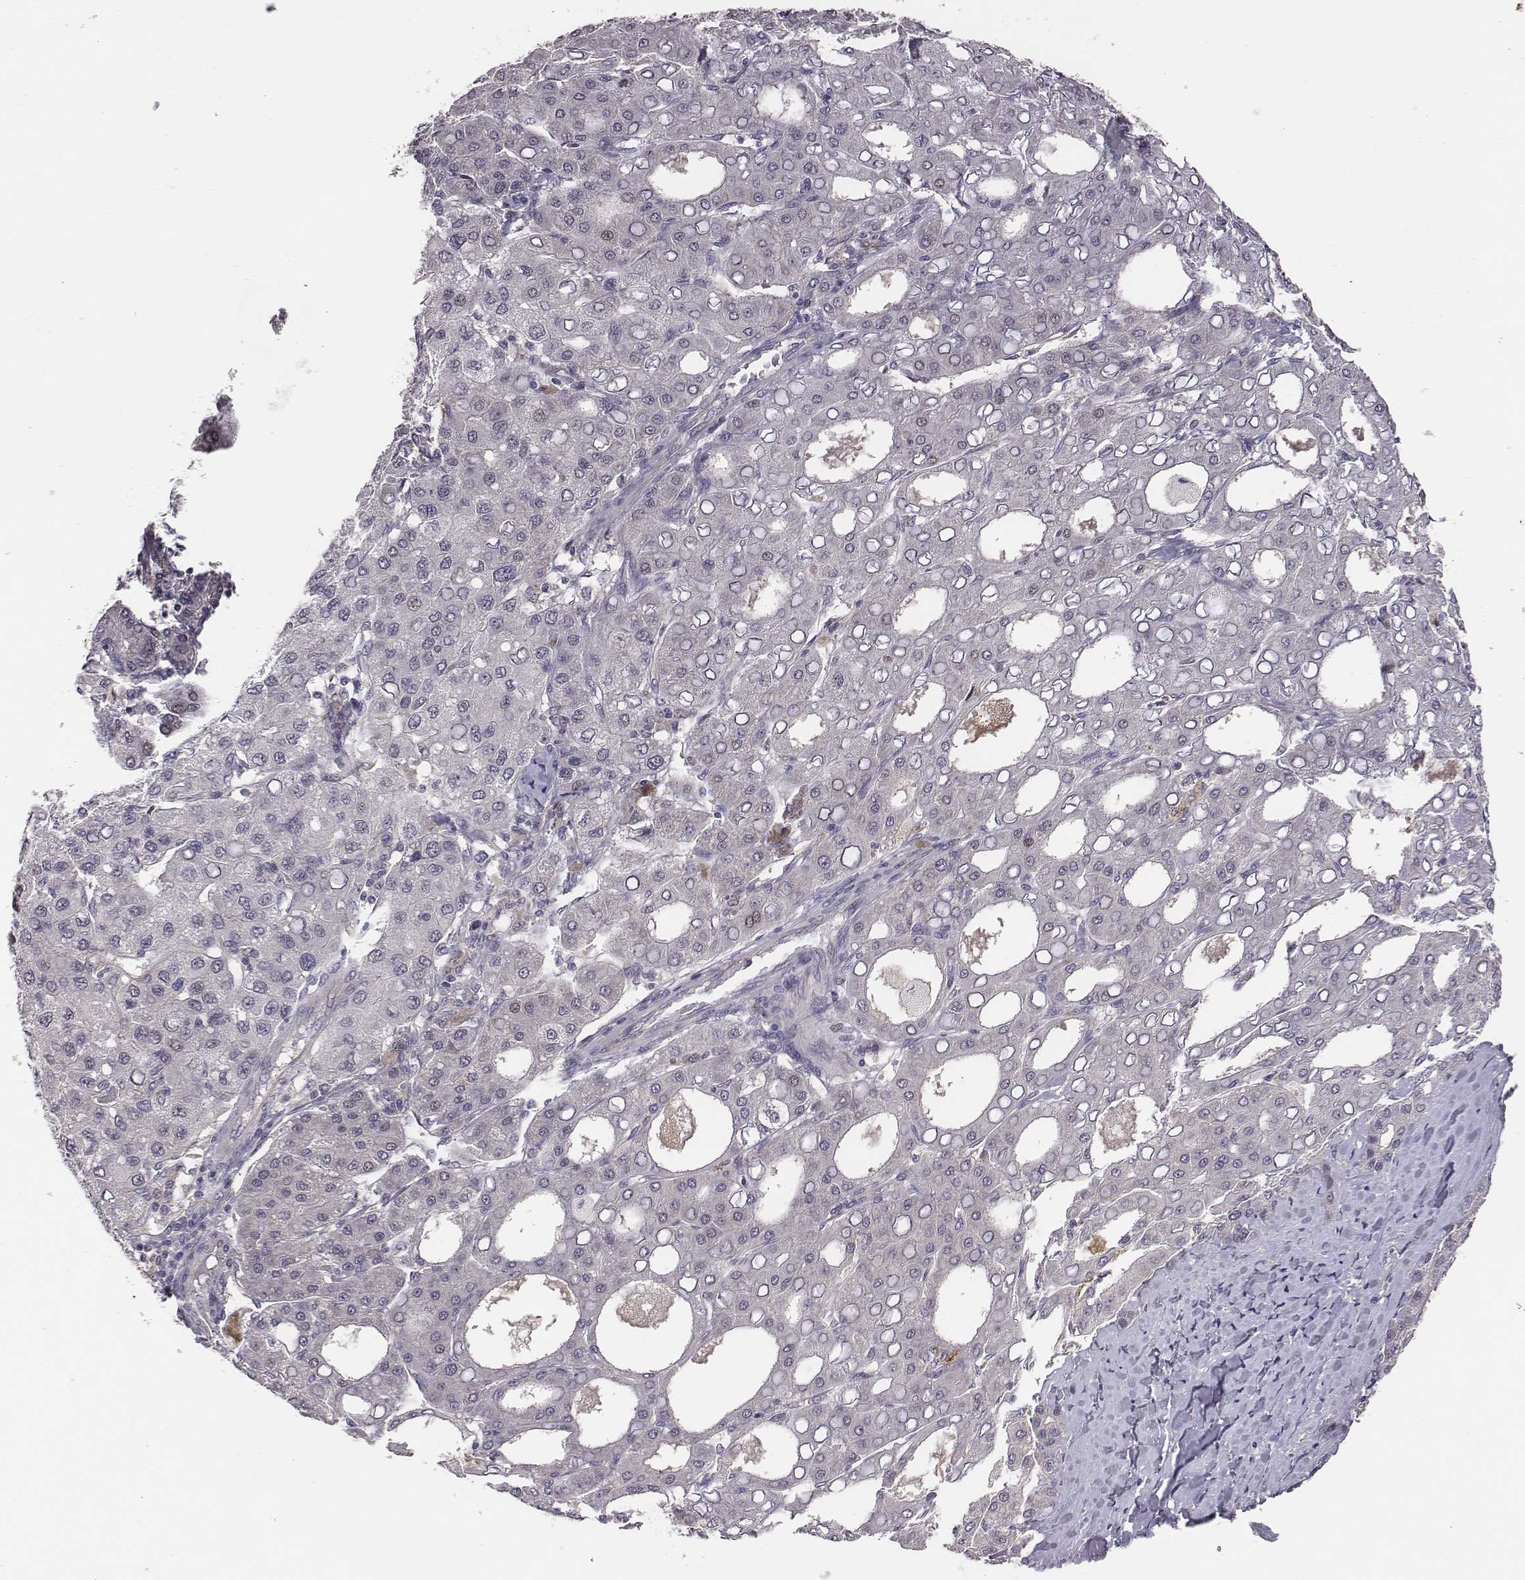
{"staining": {"intensity": "negative", "quantity": "none", "location": "none"}, "tissue": "liver cancer", "cell_type": "Tumor cells", "image_type": "cancer", "snomed": [{"axis": "morphology", "description": "Carcinoma, Hepatocellular, NOS"}, {"axis": "topography", "description": "Liver"}], "caption": "Immunohistochemistry photomicrograph of human liver hepatocellular carcinoma stained for a protein (brown), which shows no positivity in tumor cells. (Brightfield microscopy of DAB (3,3'-diaminobenzidine) IHC at high magnification).", "gene": "SMURF2", "patient": {"sex": "male", "age": 65}}